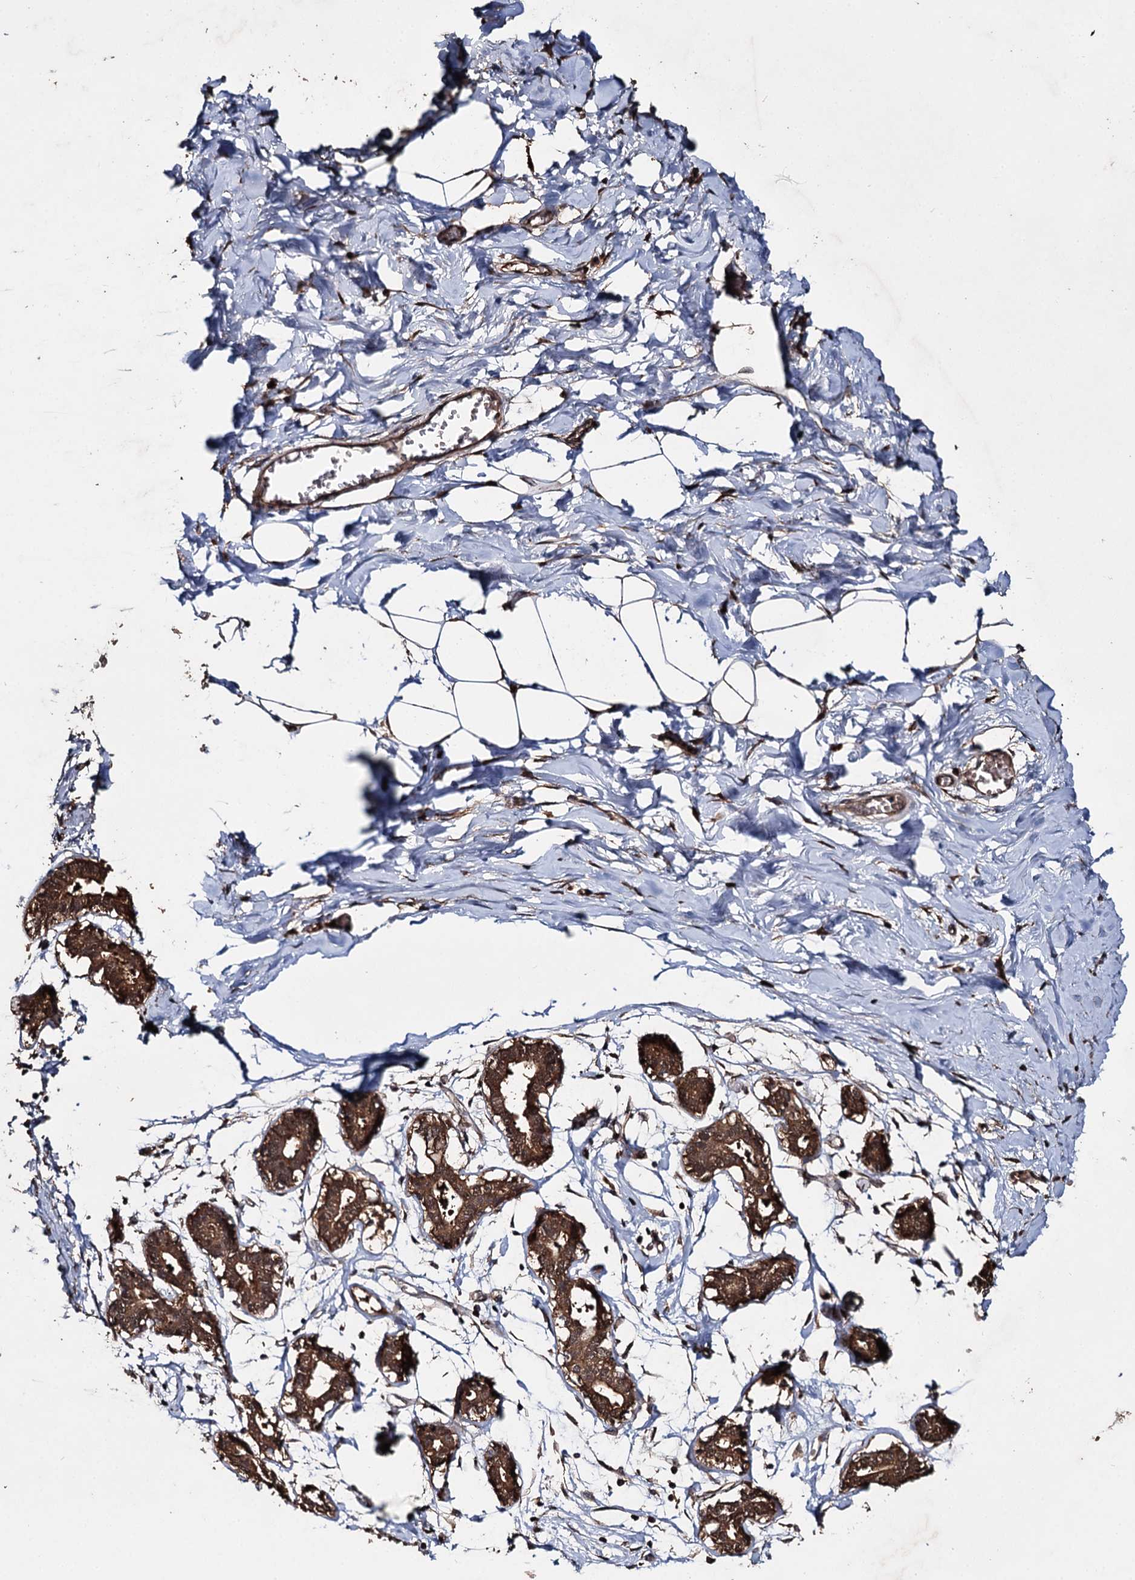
{"staining": {"intensity": "moderate", "quantity": ">75%", "location": "cytoplasmic/membranous,nuclear"}, "tissue": "breast", "cell_type": "Adipocytes", "image_type": "normal", "snomed": [{"axis": "morphology", "description": "Normal tissue, NOS"}, {"axis": "topography", "description": "Breast"}], "caption": "The immunohistochemical stain labels moderate cytoplasmic/membranous,nuclear staining in adipocytes of unremarkable breast.", "gene": "SLC46A3", "patient": {"sex": "female", "age": 27}}